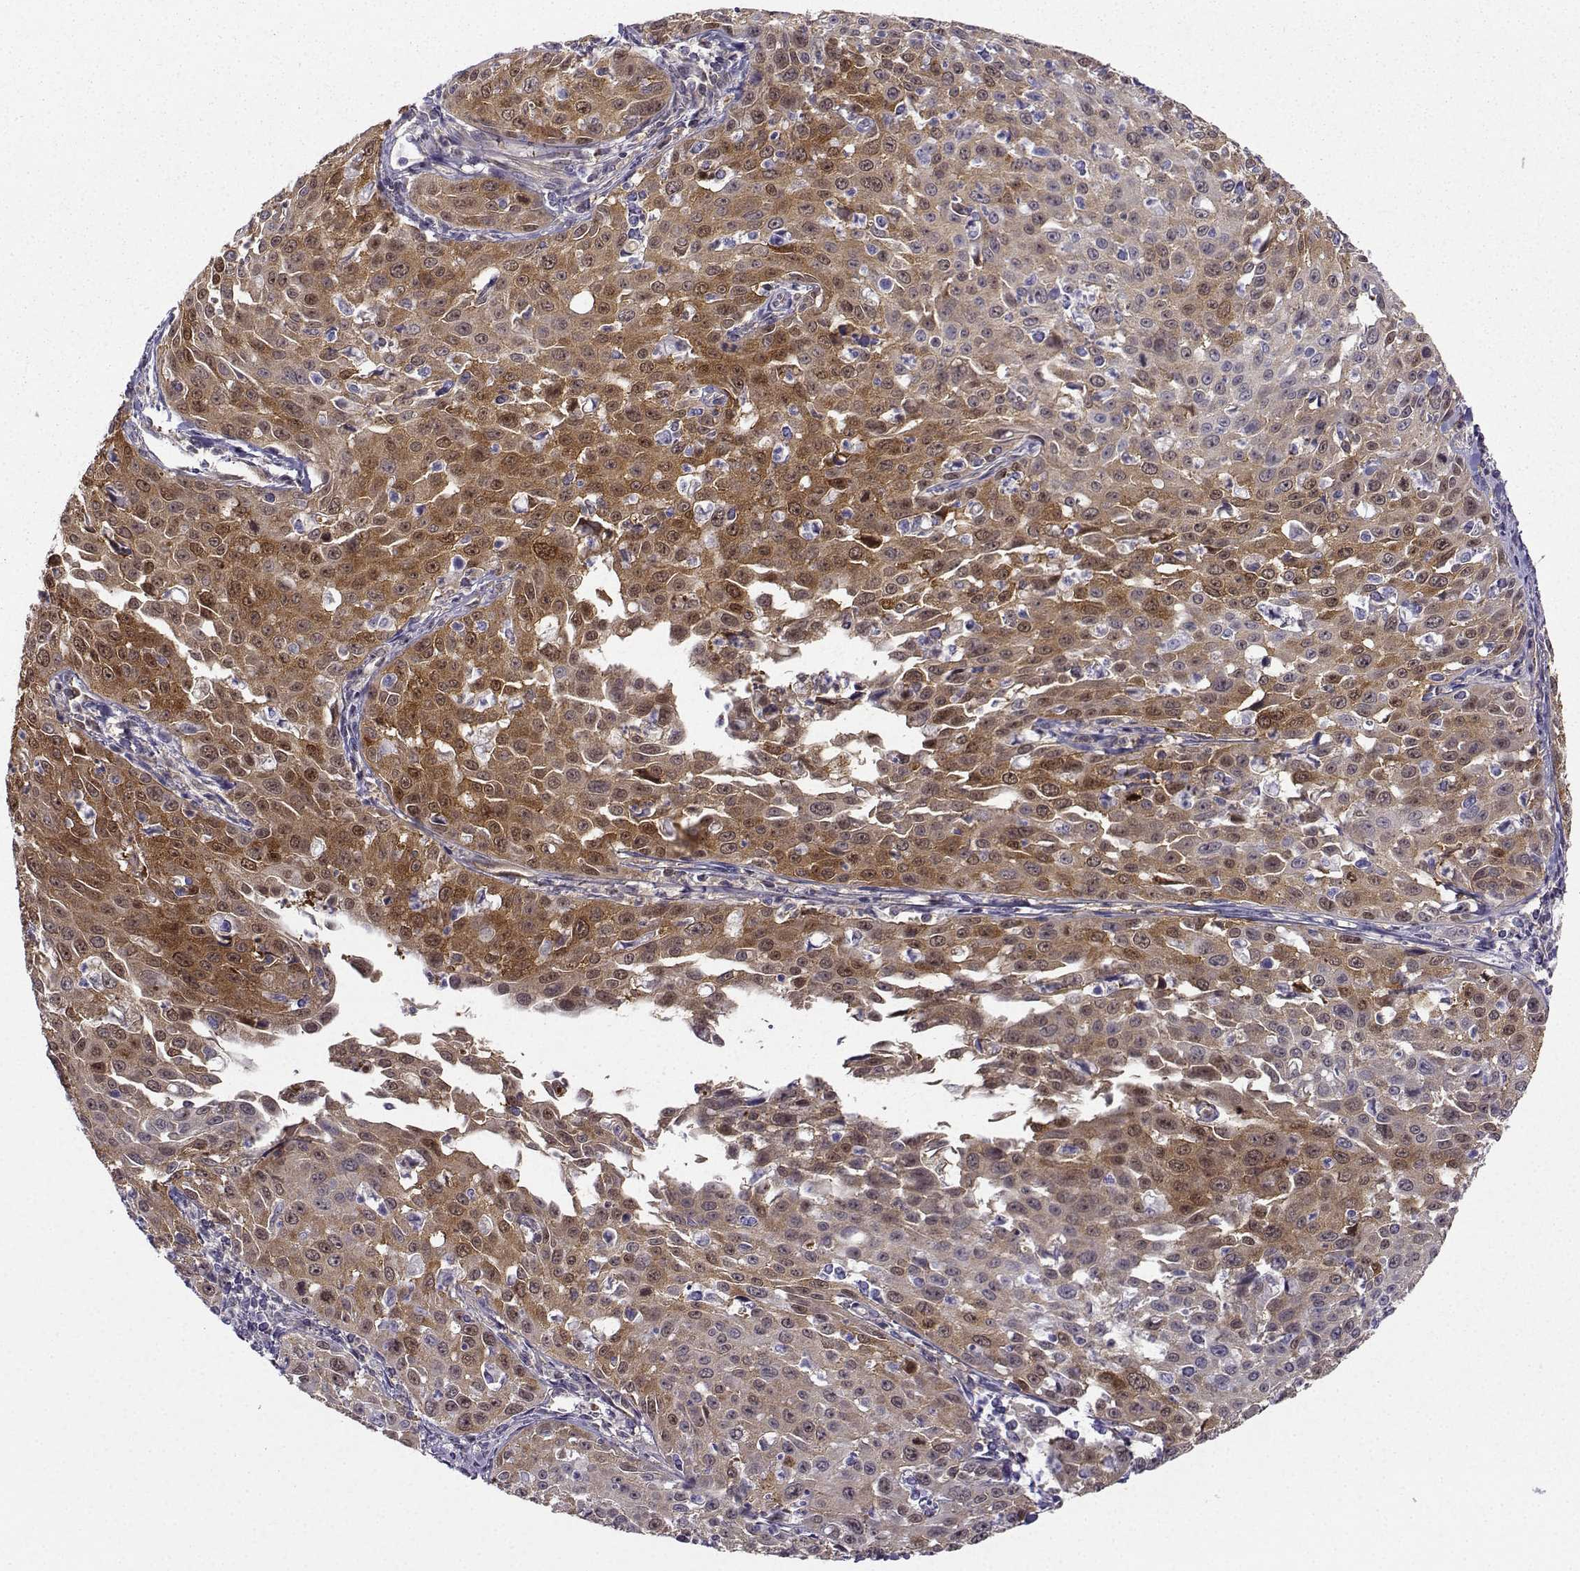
{"staining": {"intensity": "moderate", "quantity": "25%-75%", "location": "cytoplasmic/membranous"}, "tissue": "cervical cancer", "cell_type": "Tumor cells", "image_type": "cancer", "snomed": [{"axis": "morphology", "description": "Squamous cell carcinoma, NOS"}, {"axis": "topography", "description": "Cervix"}], "caption": "This histopathology image shows immunohistochemistry (IHC) staining of human squamous cell carcinoma (cervical), with medium moderate cytoplasmic/membranous staining in about 25%-75% of tumor cells.", "gene": "NQO1", "patient": {"sex": "female", "age": 26}}